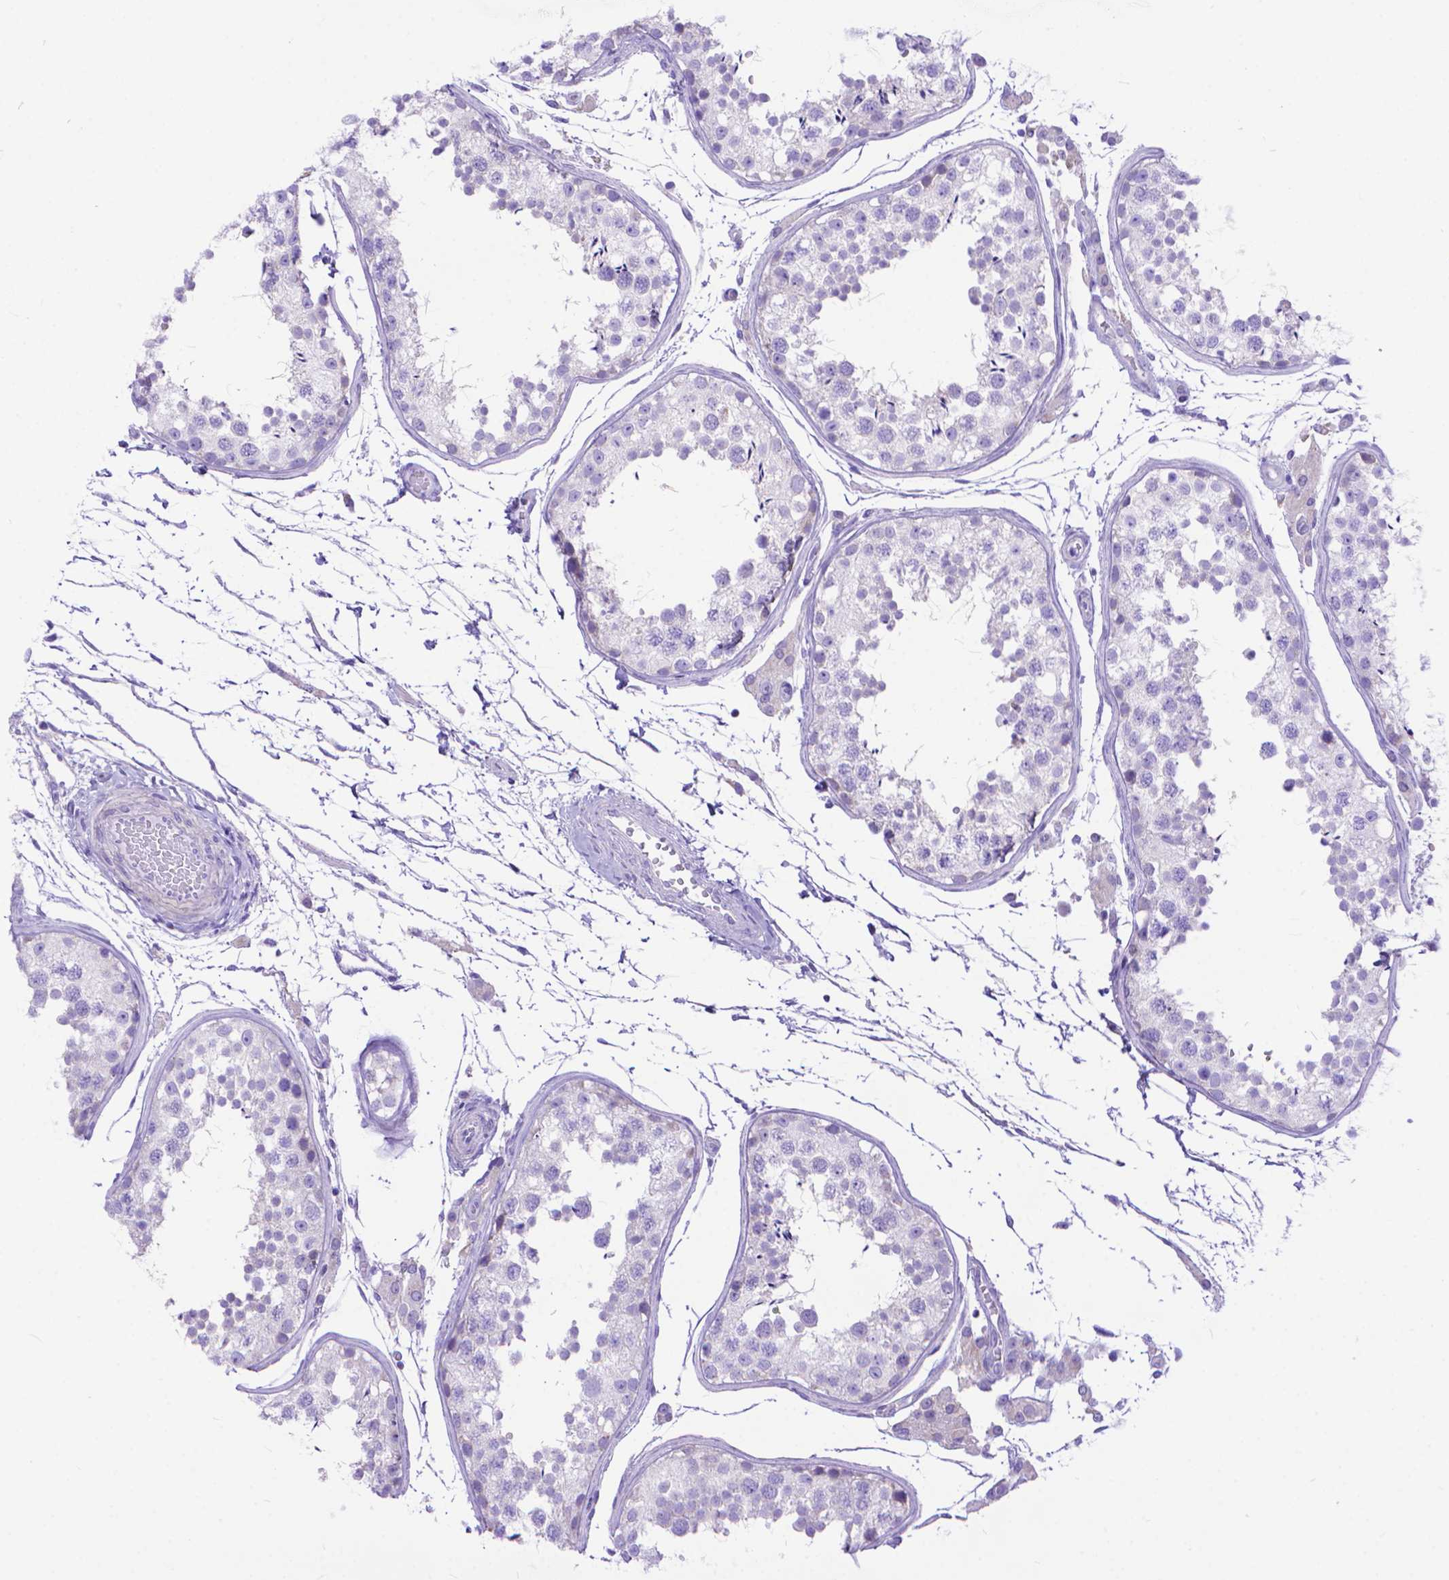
{"staining": {"intensity": "negative", "quantity": "none", "location": "none"}, "tissue": "testis", "cell_type": "Cells in seminiferous ducts", "image_type": "normal", "snomed": [{"axis": "morphology", "description": "Normal tissue, NOS"}, {"axis": "topography", "description": "Testis"}], "caption": "DAB immunohistochemical staining of benign testis reveals no significant staining in cells in seminiferous ducts. (DAB immunohistochemistry, high magnification).", "gene": "DHRS2", "patient": {"sex": "male", "age": 29}}